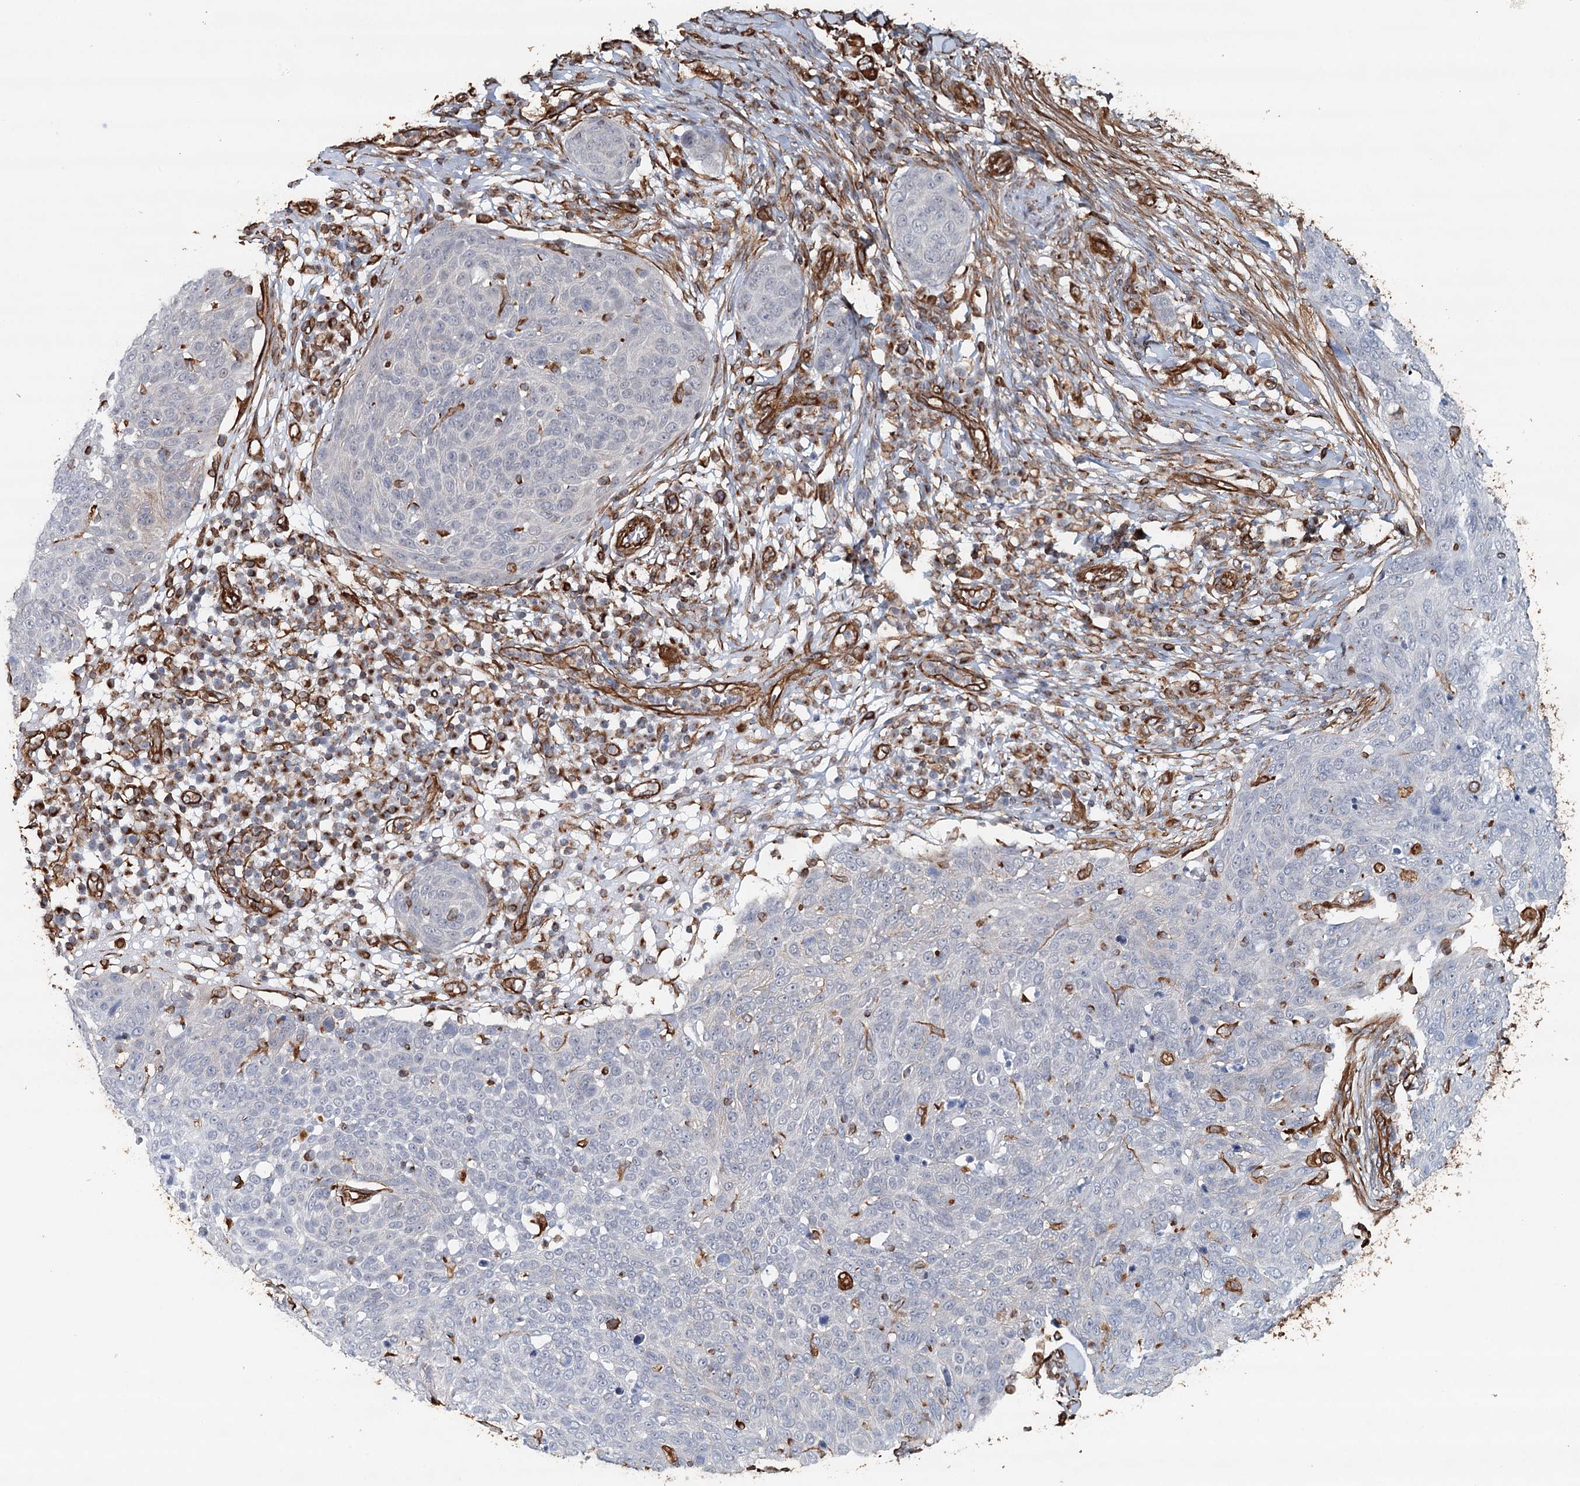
{"staining": {"intensity": "negative", "quantity": "none", "location": "none"}, "tissue": "skin cancer", "cell_type": "Tumor cells", "image_type": "cancer", "snomed": [{"axis": "morphology", "description": "Squamous cell carcinoma in situ, NOS"}, {"axis": "morphology", "description": "Squamous cell carcinoma, NOS"}, {"axis": "topography", "description": "Skin"}], "caption": "IHC micrograph of human skin cancer (squamous cell carcinoma in situ) stained for a protein (brown), which demonstrates no positivity in tumor cells. (DAB (3,3'-diaminobenzidine) immunohistochemistry (IHC), high magnification).", "gene": "SYNPO", "patient": {"sex": "male", "age": 93}}